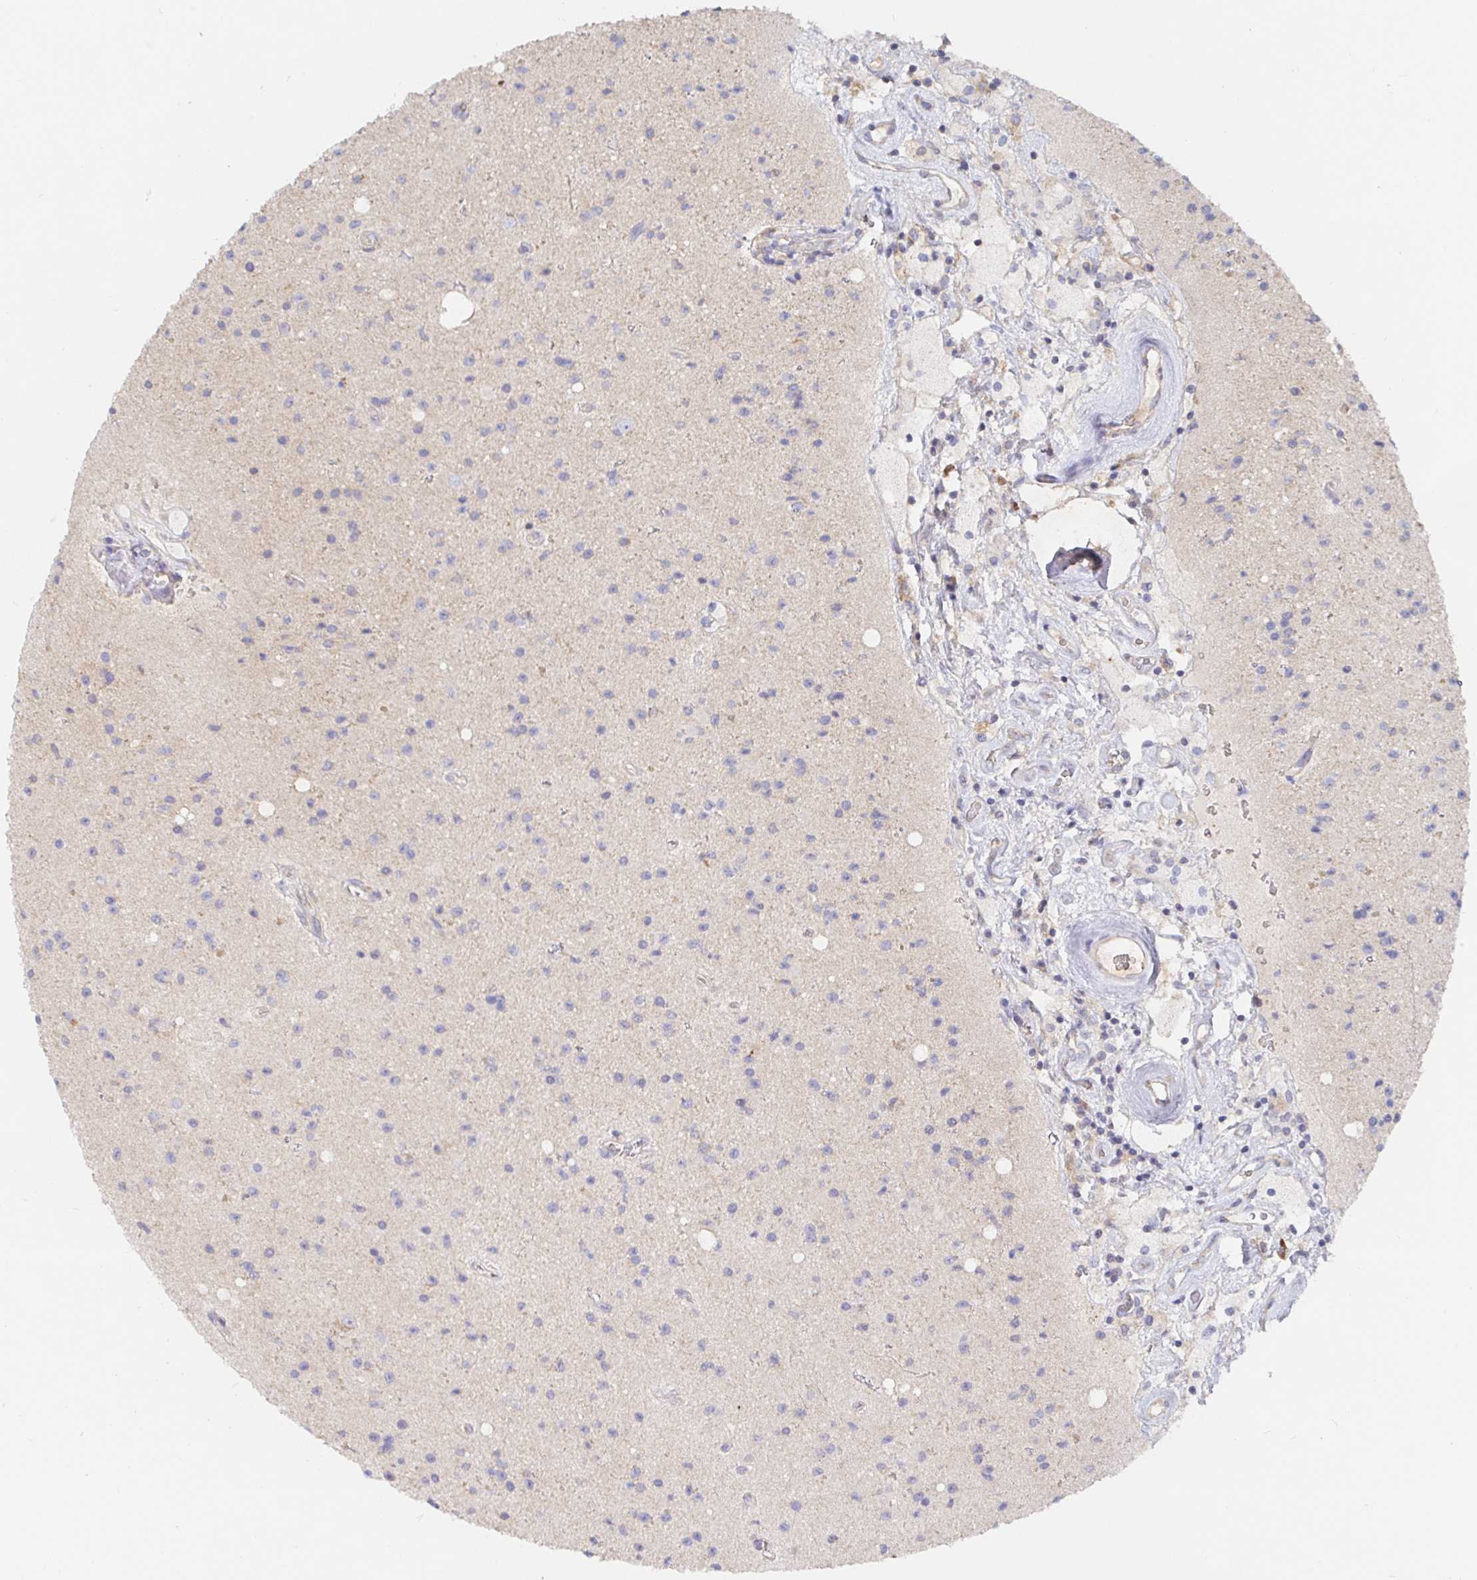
{"staining": {"intensity": "negative", "quantity": "none", "location": "none"}, "tissue": "glioma", "cell_type": "Tumor cells", "image_type": "cancer", "snomed": [{"axis": "morphology", "description": "Glioma, malignant, High grade"}, {"axis": "topography", "description": "Brain"}], "caption": "High power microscopy photomicrograph of an immunohistochemistry photomicrograph of glioma, revealing no significant expression in tumor cells.", "gene": "IRAK2", "patient": {"sex": "male", "age": 36}}